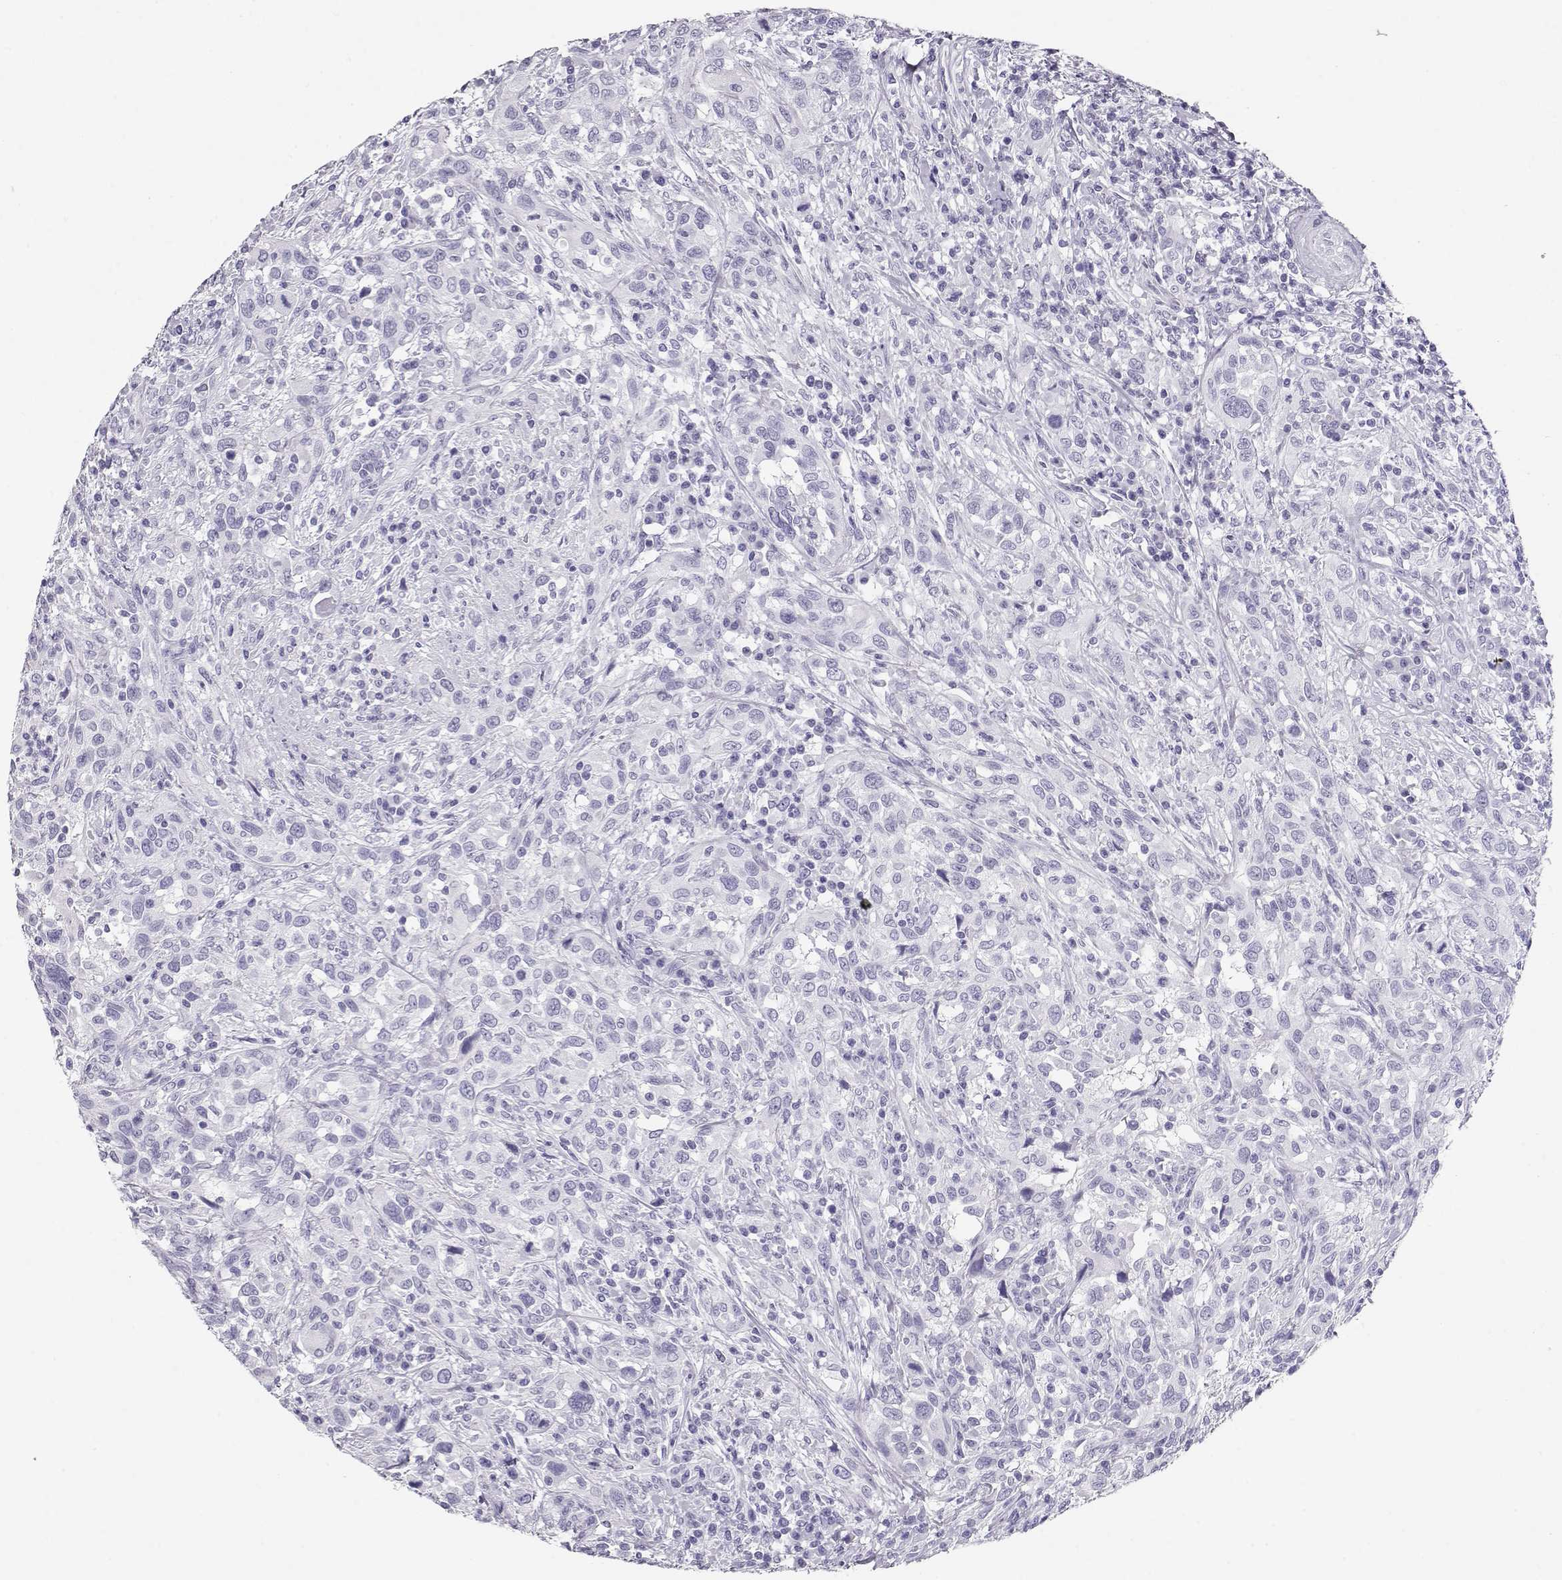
{"staining": {"intensity": "negative", "quantity": "none", "location": "none"}, "tissue": "urothelial cancer", "cell_type": "Tumor cells", "image_type": "cancer", "snomed": [{"axis": "morphology", "description": "Urothelial carcinoma, NOS"}, {"axis": "morphology", "description": "Urothelial carcinoma, High grade"}, {"axis": "topography", "description": "Urinary bladder"}], "caption": "This is a photomicrograph of immunohistochemistry (IHC) staining of urothelial carcinoma (high-grade), which shows no expression in tumor cells. Brightfield microscopy of IHC stained with DAB (brown) and hematoxylin (blue), captured at high magnification.", "gene": "MAGEC1", "patient": {"sex": "female", "age": 64}}